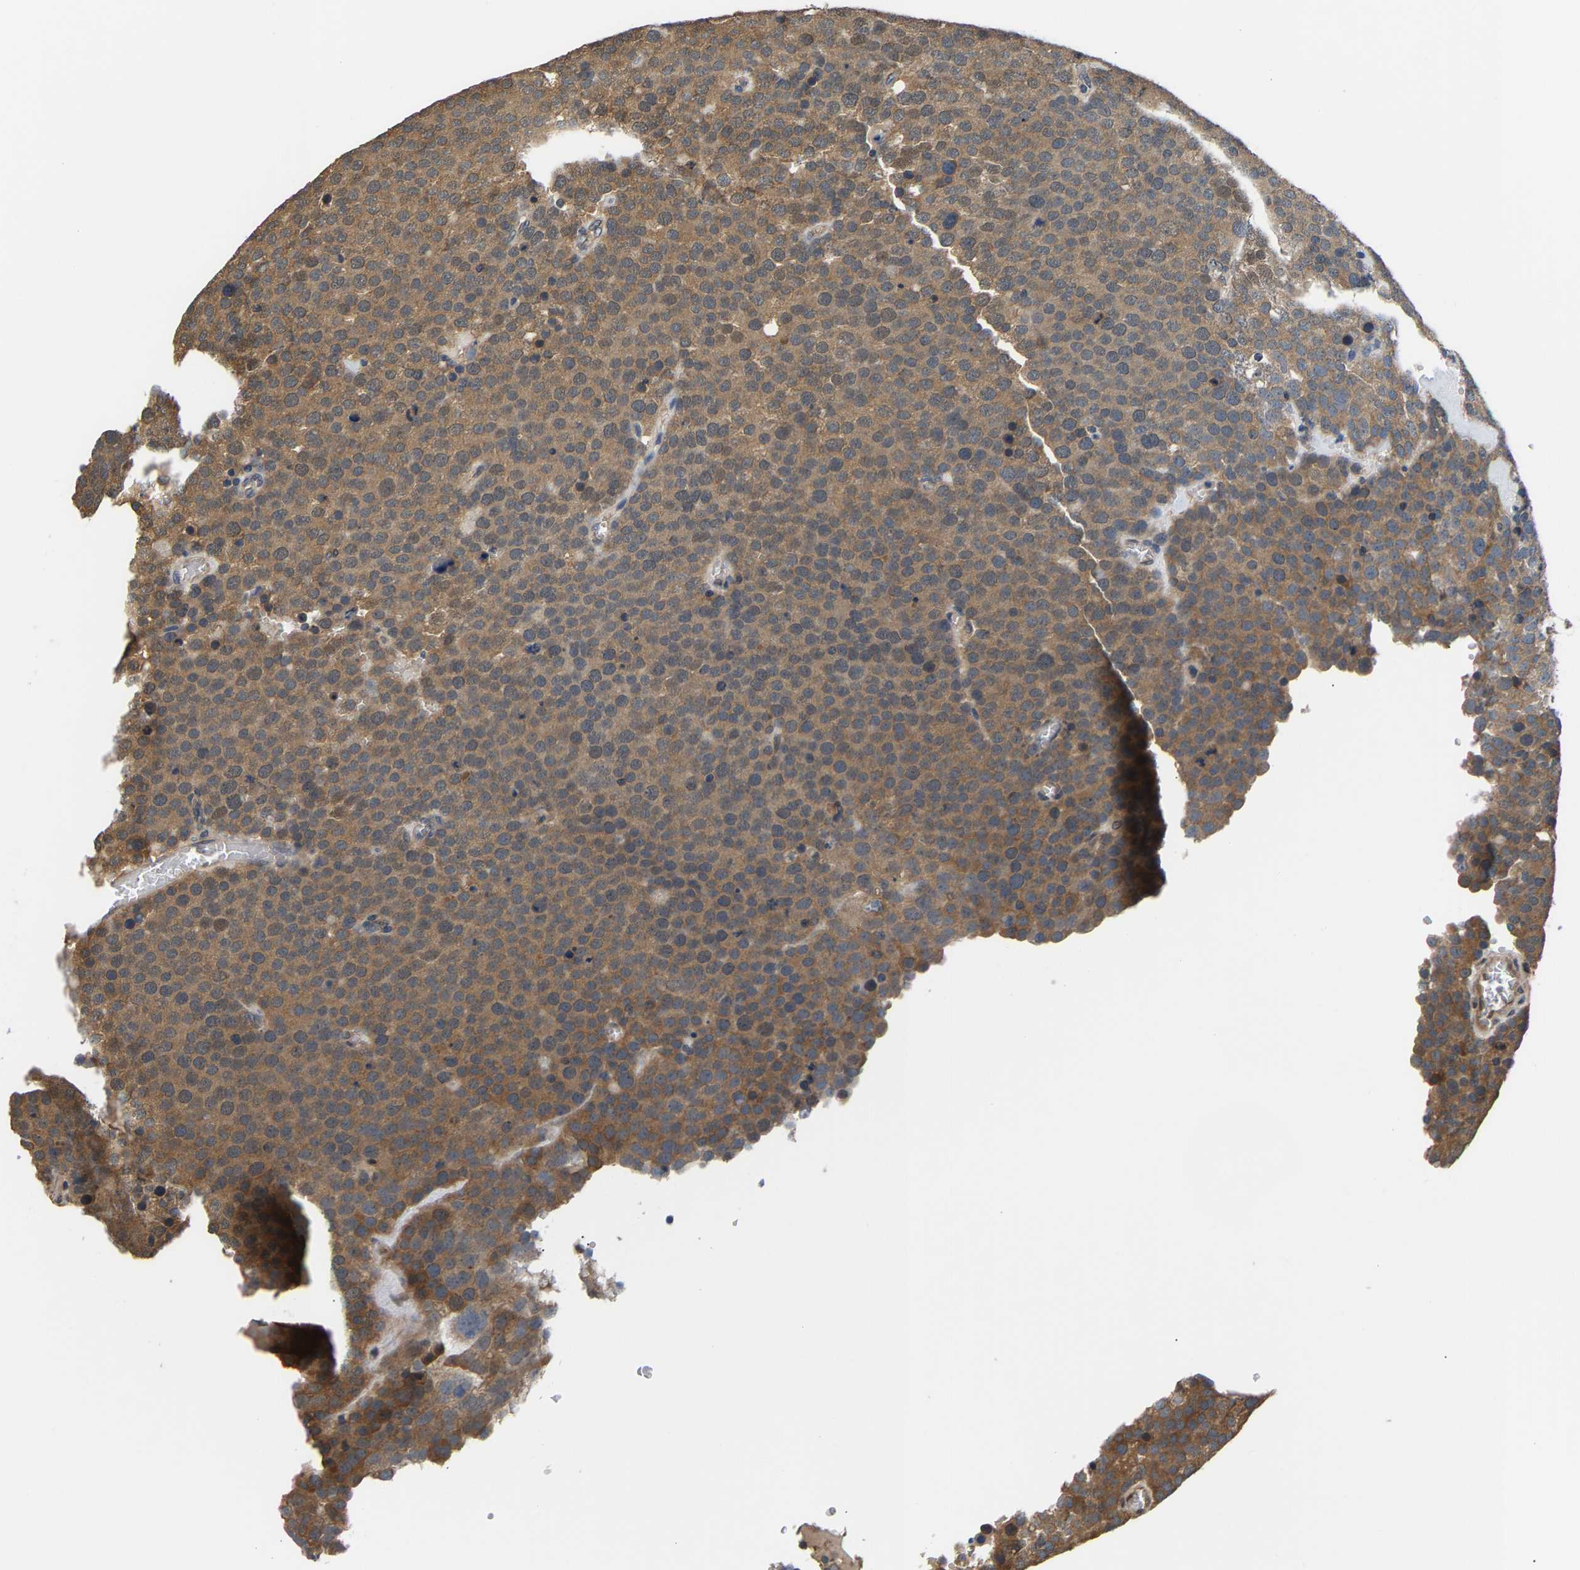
{"staining": {"intensity": "moderate", "quantity": ">75%", "location": "cytoplasmic/membranous"}, "tissue": "testis cancer", "cell_type": "Tumor cells", "image_type": "cancer", "snomed": [{"axis": "morphology", "description": "Normal tissue, NOS"}, {"axis": "morphology", "description": "Seminoma, NOS"}, {"axis": "topography", "description": "Testis"}], "caption": "Tumor cells exhibit moderate cytoplasmic/membranous expression in about >75% of cells in seminoma (testis).", "gene": "ARHGEF12", "patient": {"sex": "male", "age": 71}}